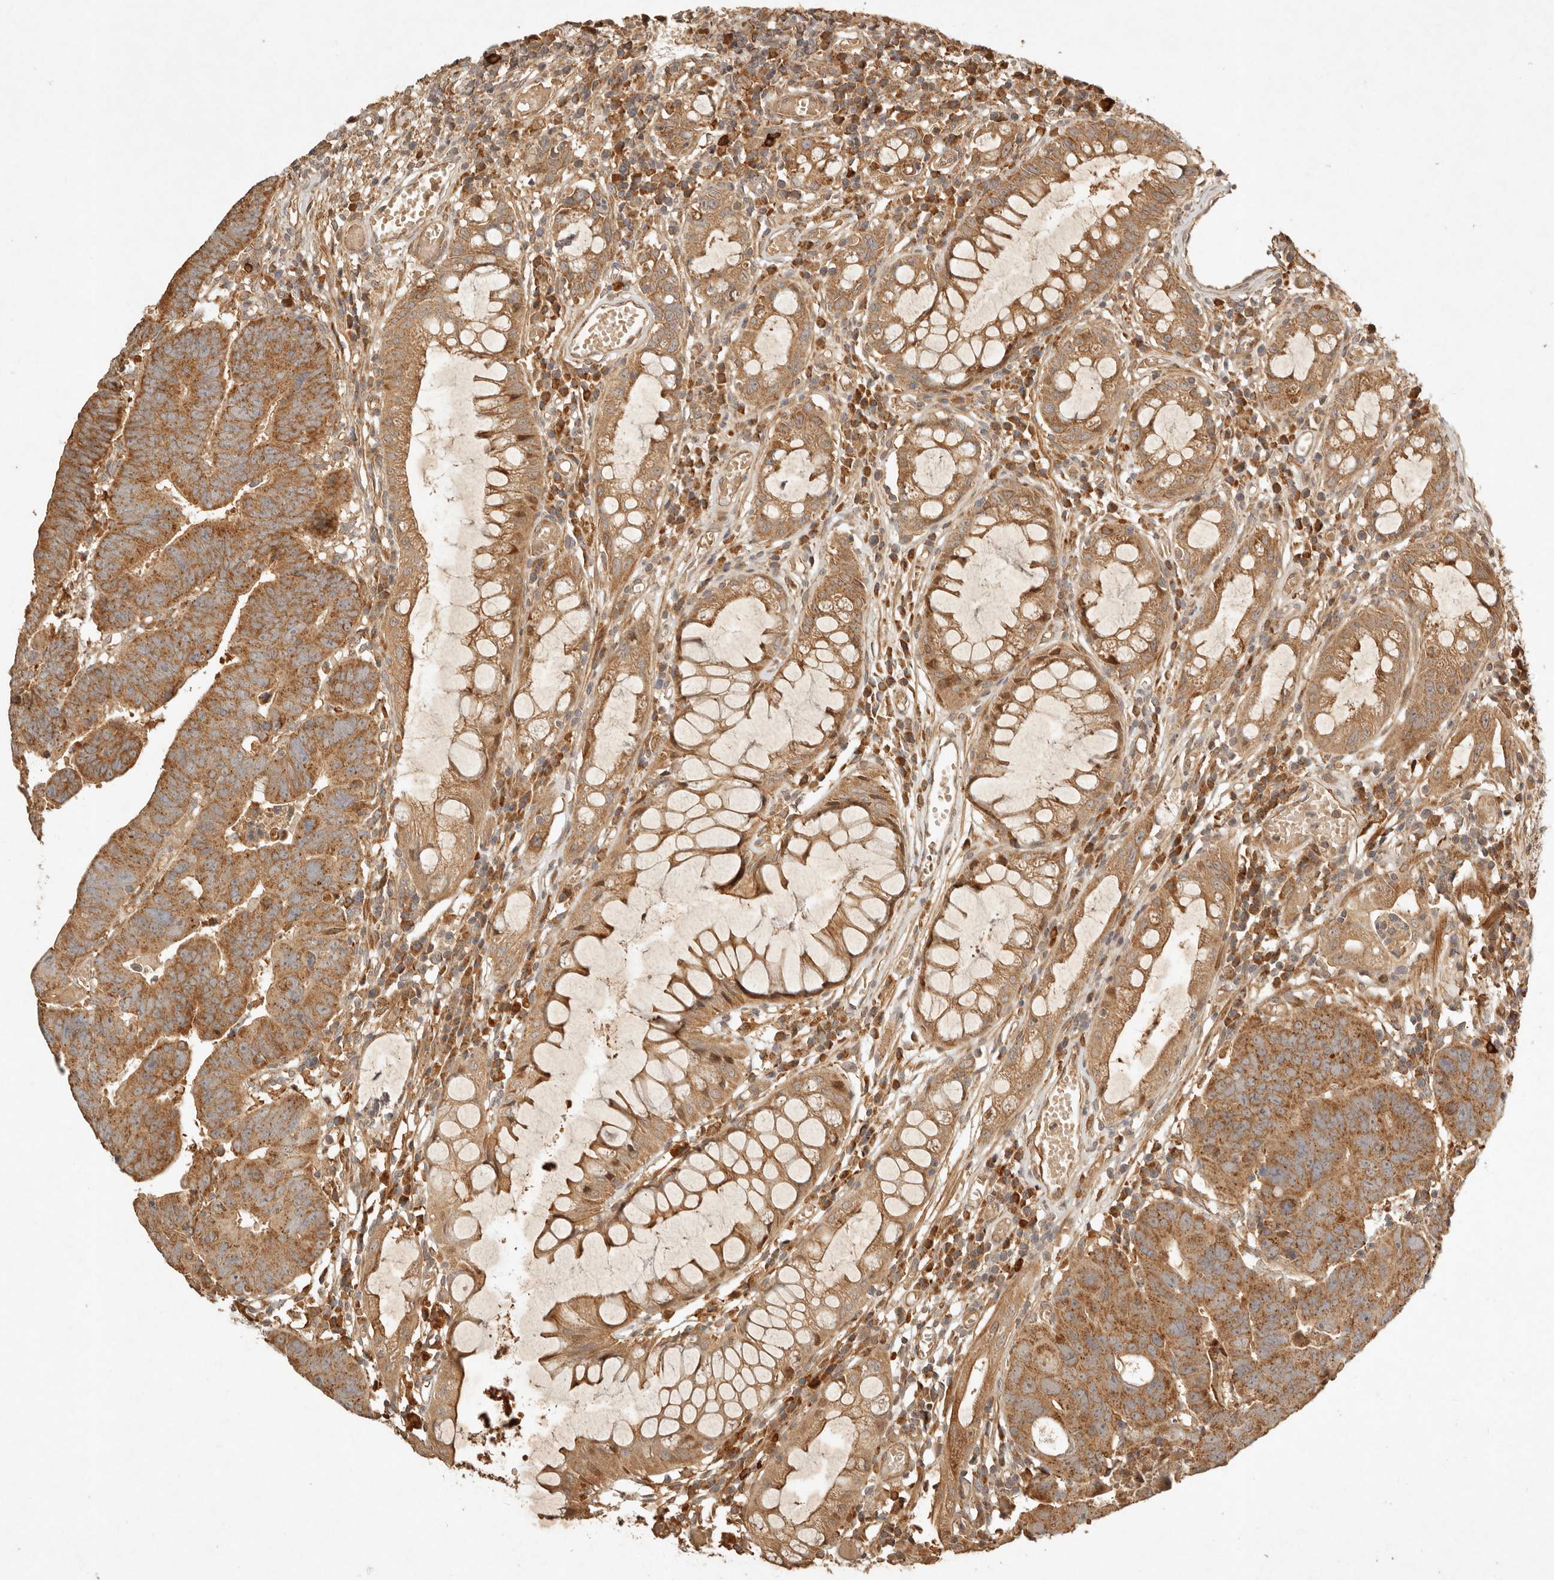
{"staining": {"intensity": "strong", "quantity": ">75%", "location": "cytoplasmic/membranous"}, "tissue": "colorectal cancer", "cell_type": "Tumor cells", "image_type": "cancer", "snomed": [{"axis": "morphology", "description": "Adenocarcinoma, NOS"}, {"axis": "topography", "description": "Rectum"}], "caption": "A histopathology image of human colorectal adenocarcinoma stained for a protein exhibits strong cytoplasmic/membranous brown staining in tumor cells.", "gene": "CLEC4C", "patient": {"sex": "female", "age": 65}}